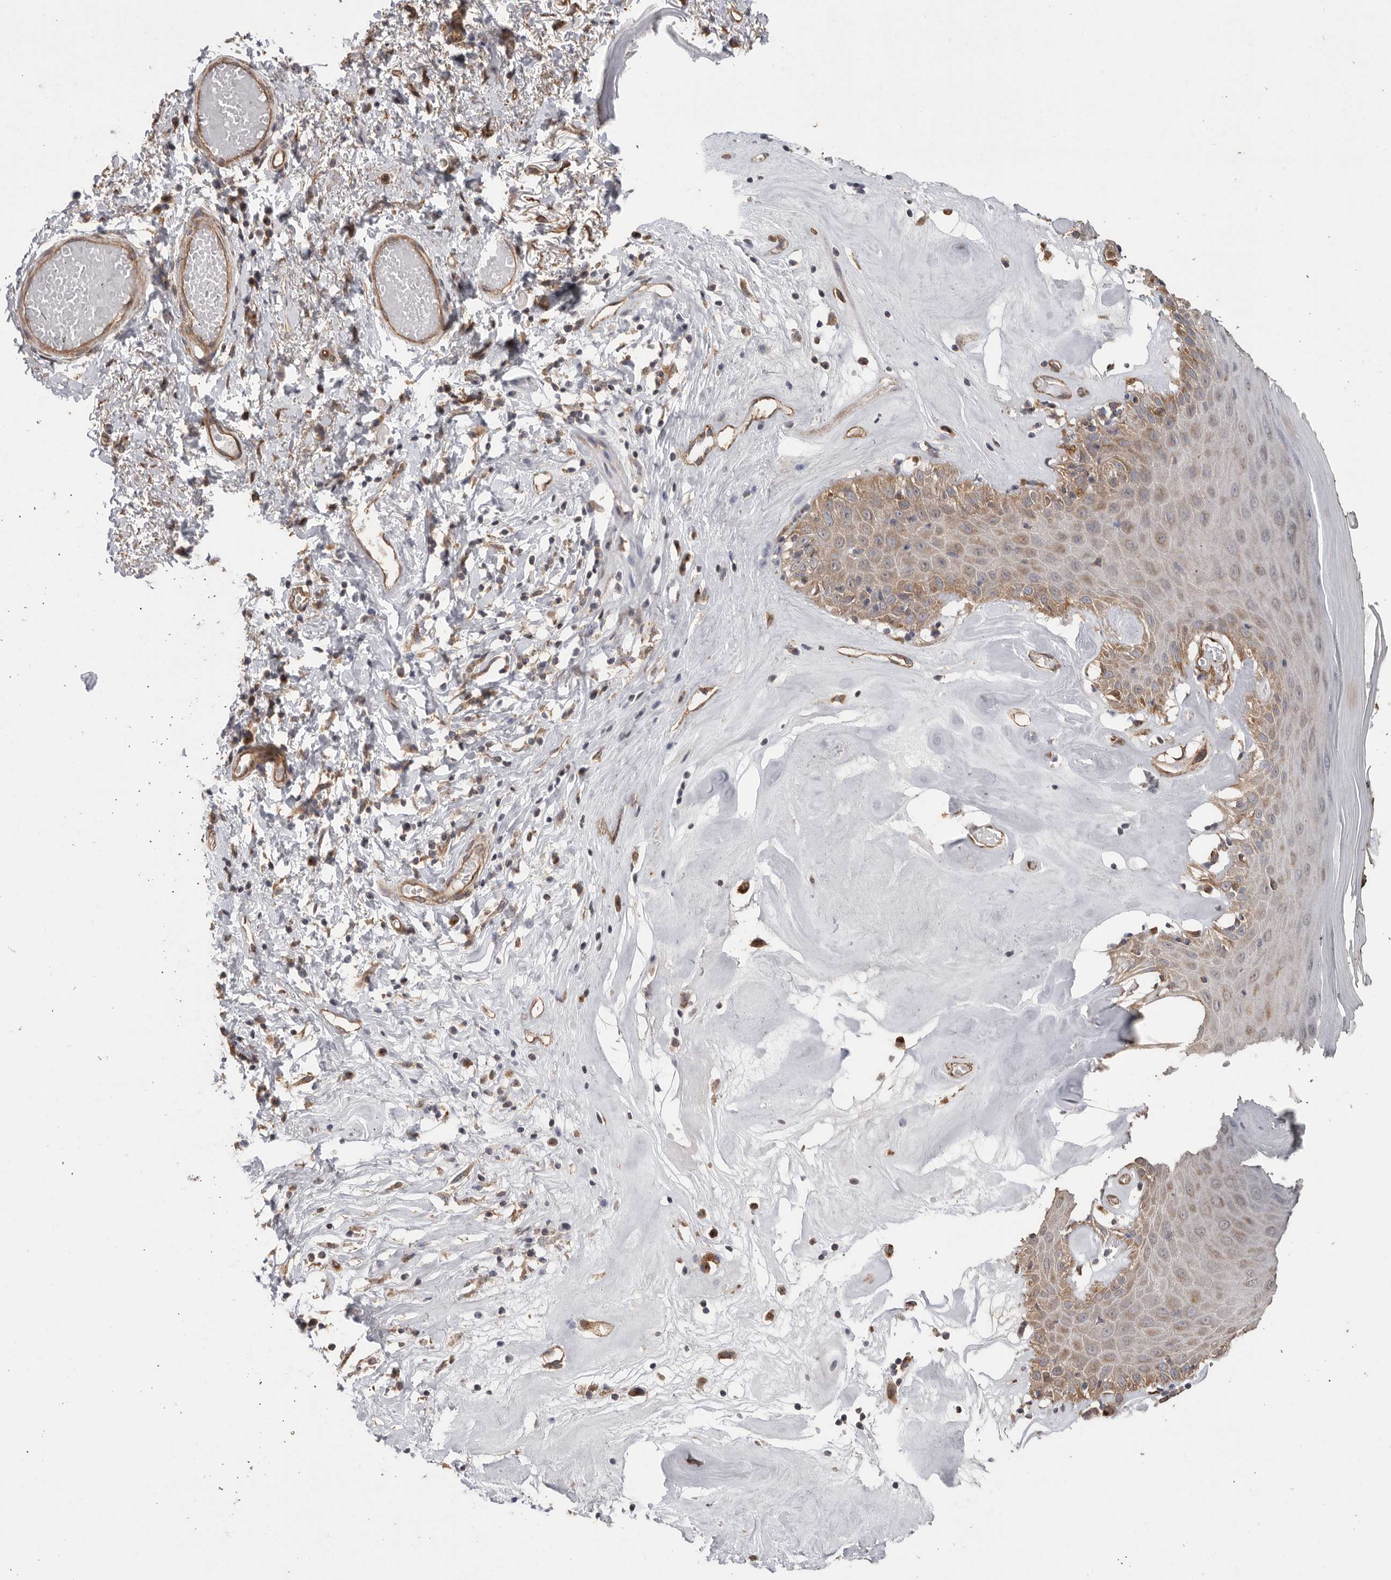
{"staining": {"intensity": "moderate", "quantity": ">75%", "location": "cytoplasmic/membranous"}, "tissue": "skin", "cell_type": "Epidermal cells", "image_type": "normal", "snomed": [{"axis": "morphology", "description": "Normal tissue, NOS"}, {"axis": "morphology", "description": "Inflammation, NOS"}, {"axis": "topography", "description": "Vulva"}], "caption": "Moderate cytoplasmic/membranous protein positivity is appreciated in about >75% of epidermal cells in skin. The staining was performed using DAB, with brown indicating positive protein expression. Nuclei are stained blue with hematoxylin.", "gene": "PODXL2", "patient": {"sex": "female", "age": 84}}